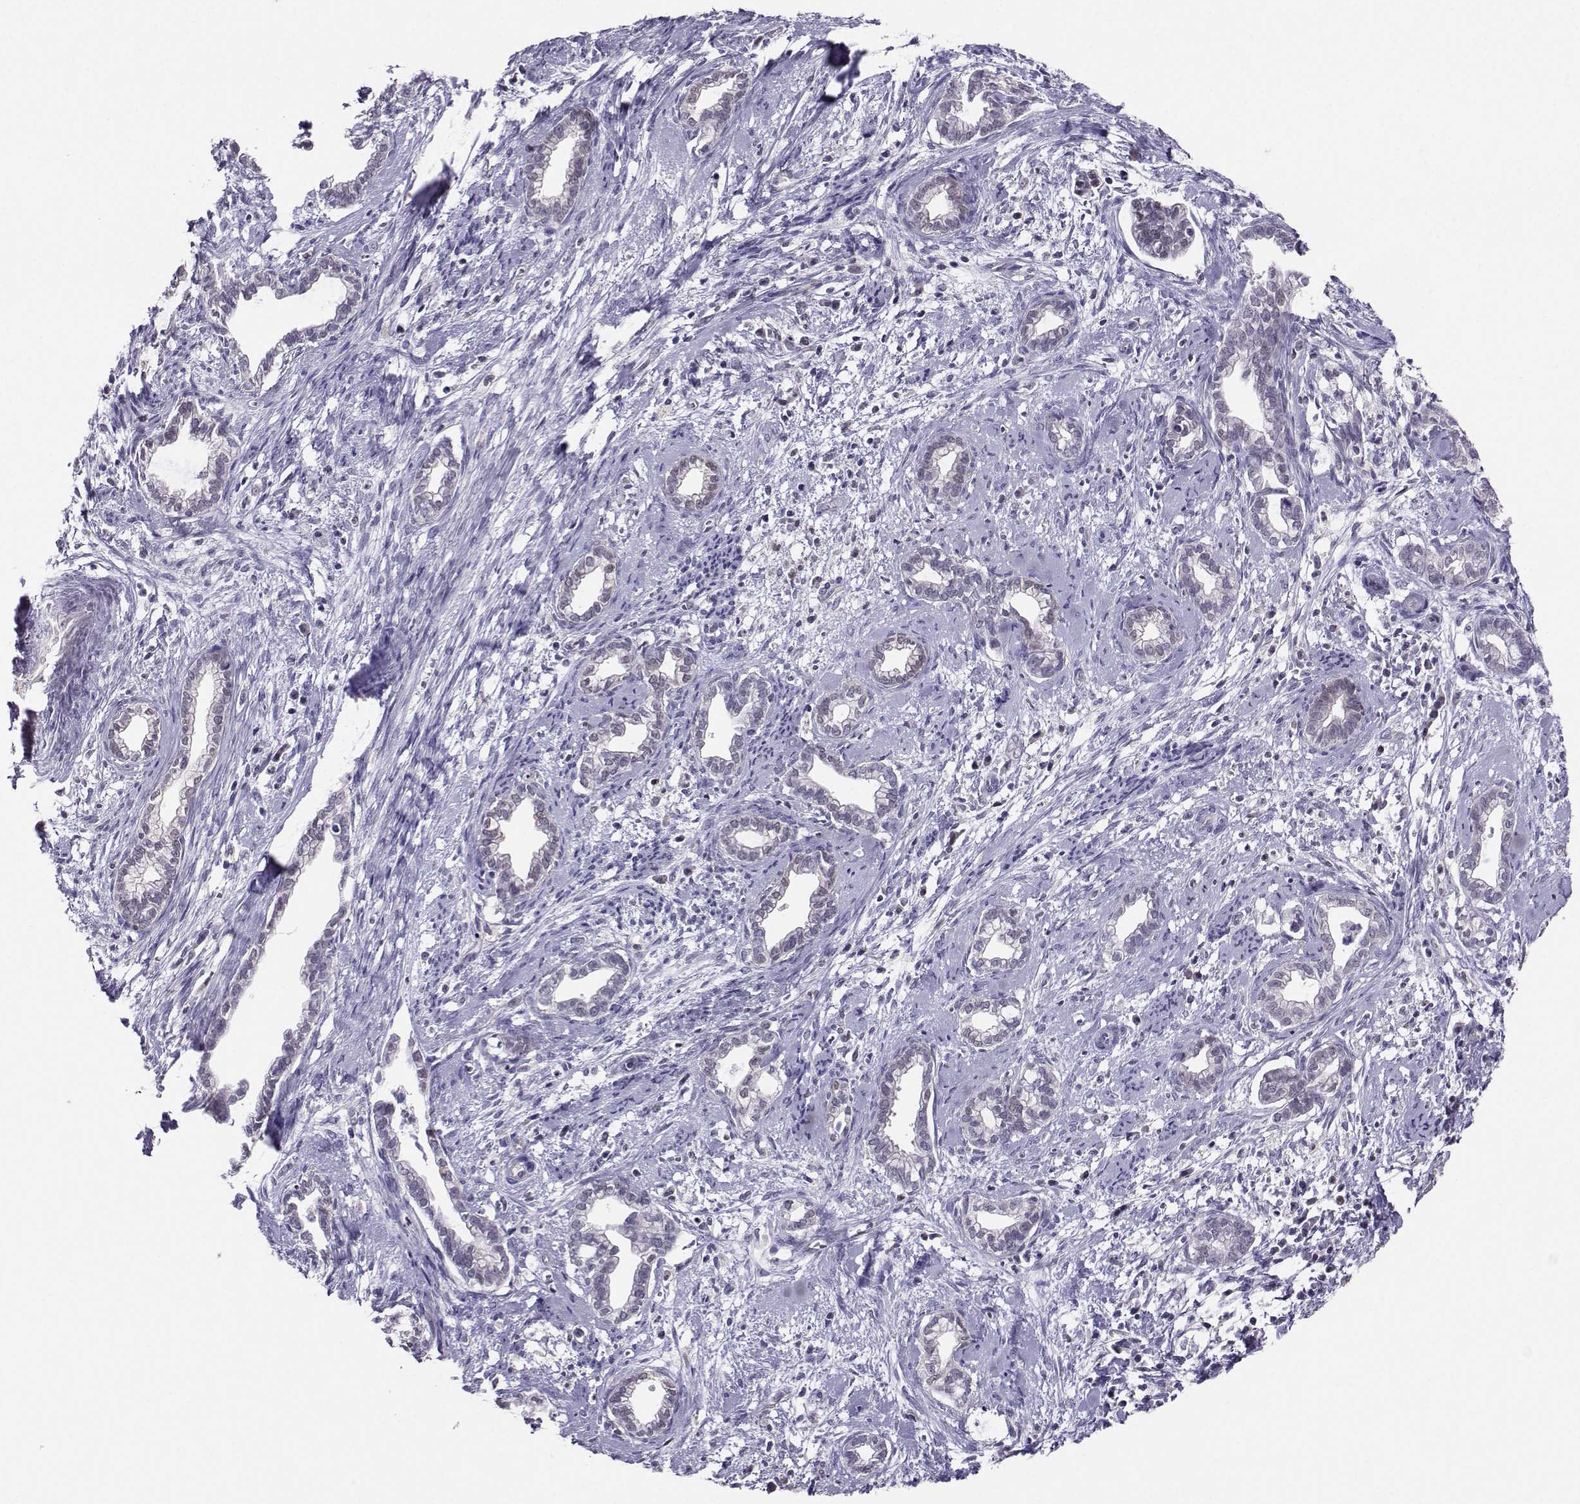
{"staining": {"intensity": "negative", "quantity": "none", "location": "none"}, "tissue": "cervical cancer", "cell_type": "Tumor cells", "image_type": "cancer", "snomed": [{"axis": "morphology", "description": "Adenocarcinoma, NOS"}, {"axis": "topography", "description": "Cervix"}], "caption": "A micrograph of cervical cancer stained for a protein exhibits no brown staining in tumor cells. (DAB (3,3'-diaminobenzidine) immunohistochemistry with hematoxylin counter stain).", "gene": "PGK1", "patient": {"sex": "female", "age": 62}}